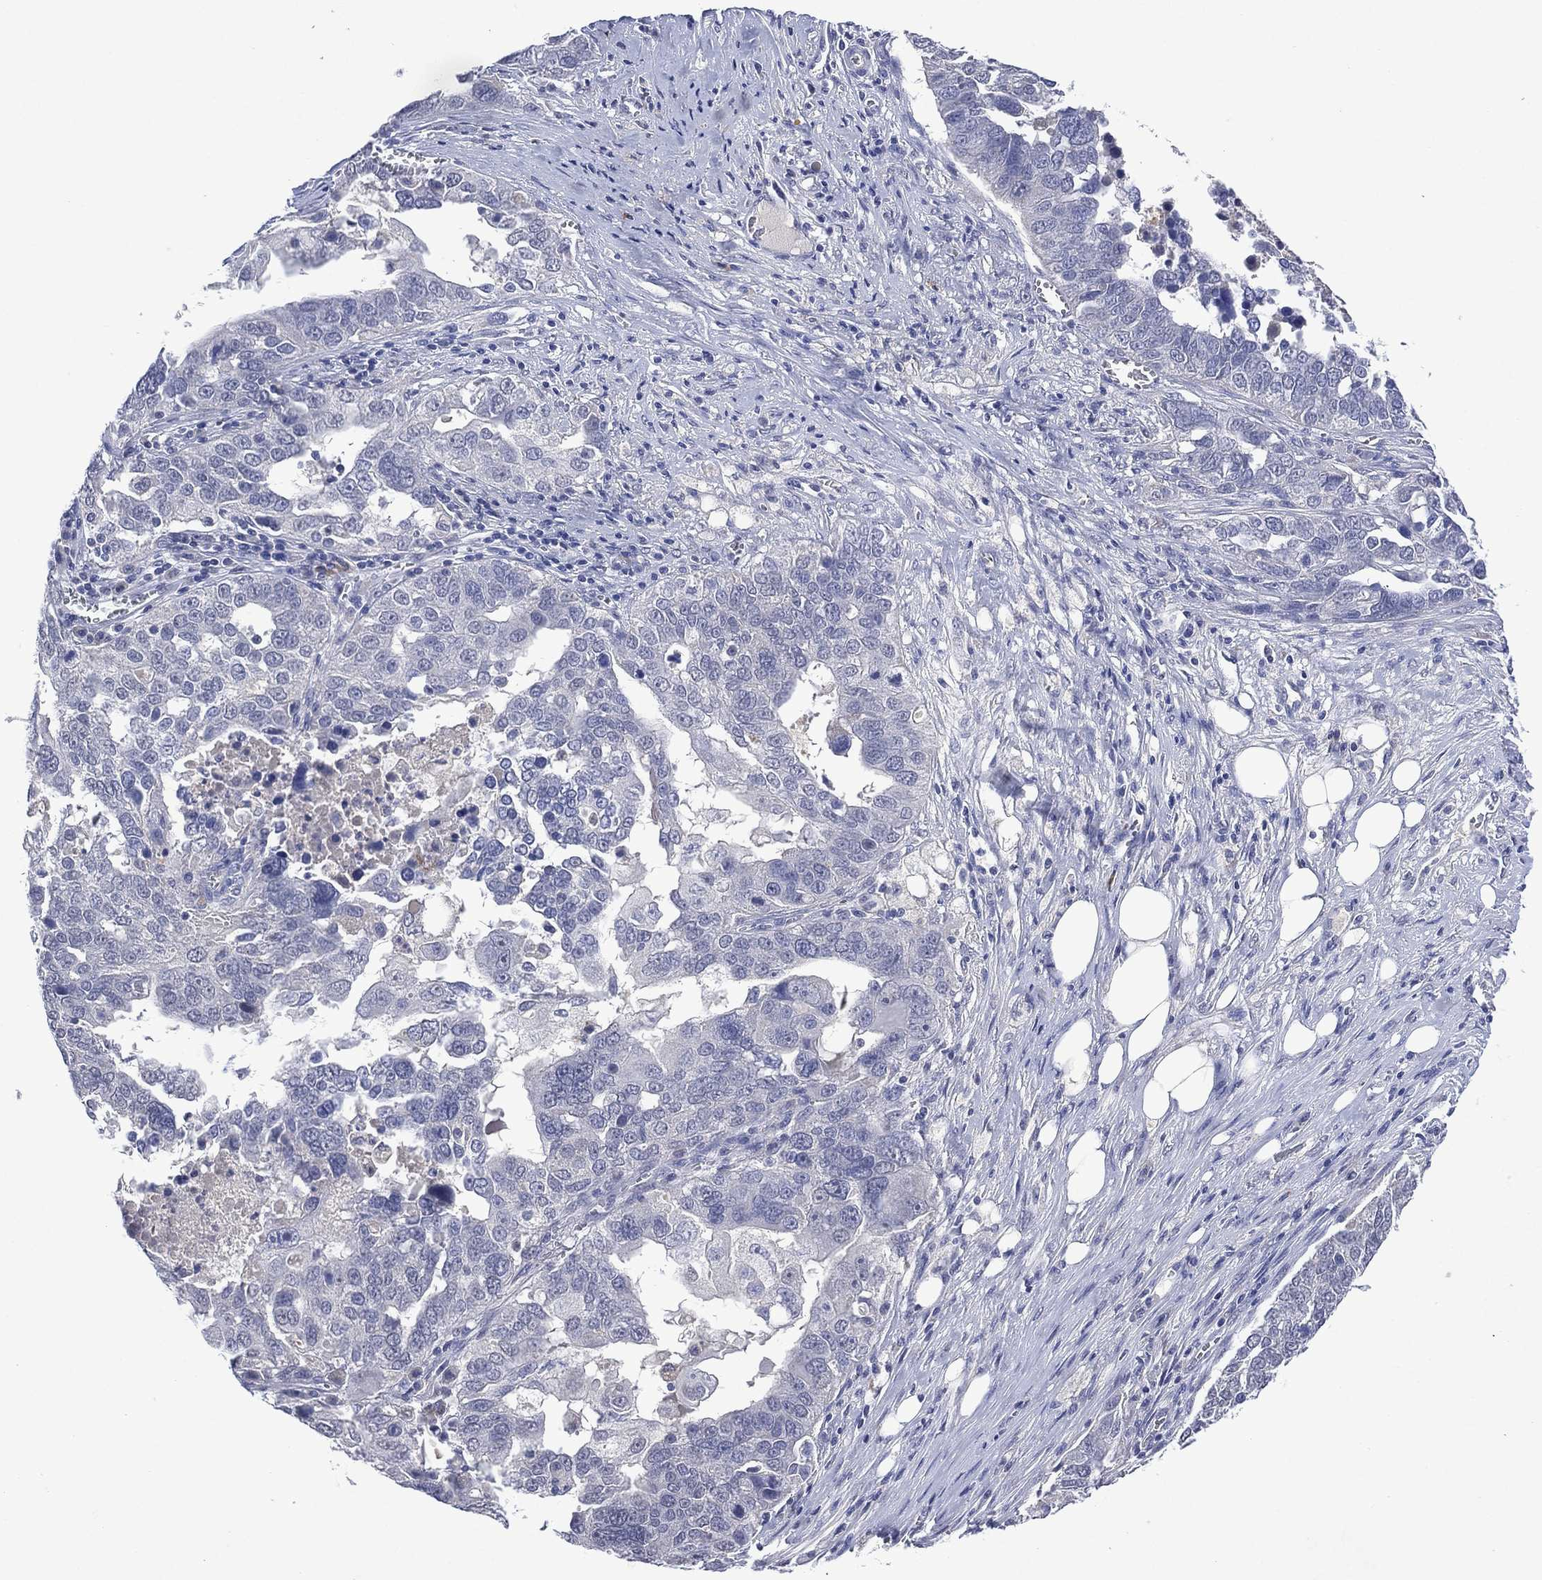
{"staining": {"intensity": "negative", "quantity": "none", "location": "none"}, "tissue": "ovarian cancer", "cell_type": "Tumor cells", "image_type": "cancer", "snomed": [{"axis": "morphology", "description": "Carcinoma, endometroid"}, {"axis": "topography", "description": "Soft tissue"}, {"axis": "topography", "description": "Ovary"}], "caption": "Protein analysis of ovarian cancer (endometroid carcinoma) shows no significant staining in tumor cells.", "gene": "ASB10", "patient": {"sex": "female", "age": 52}}